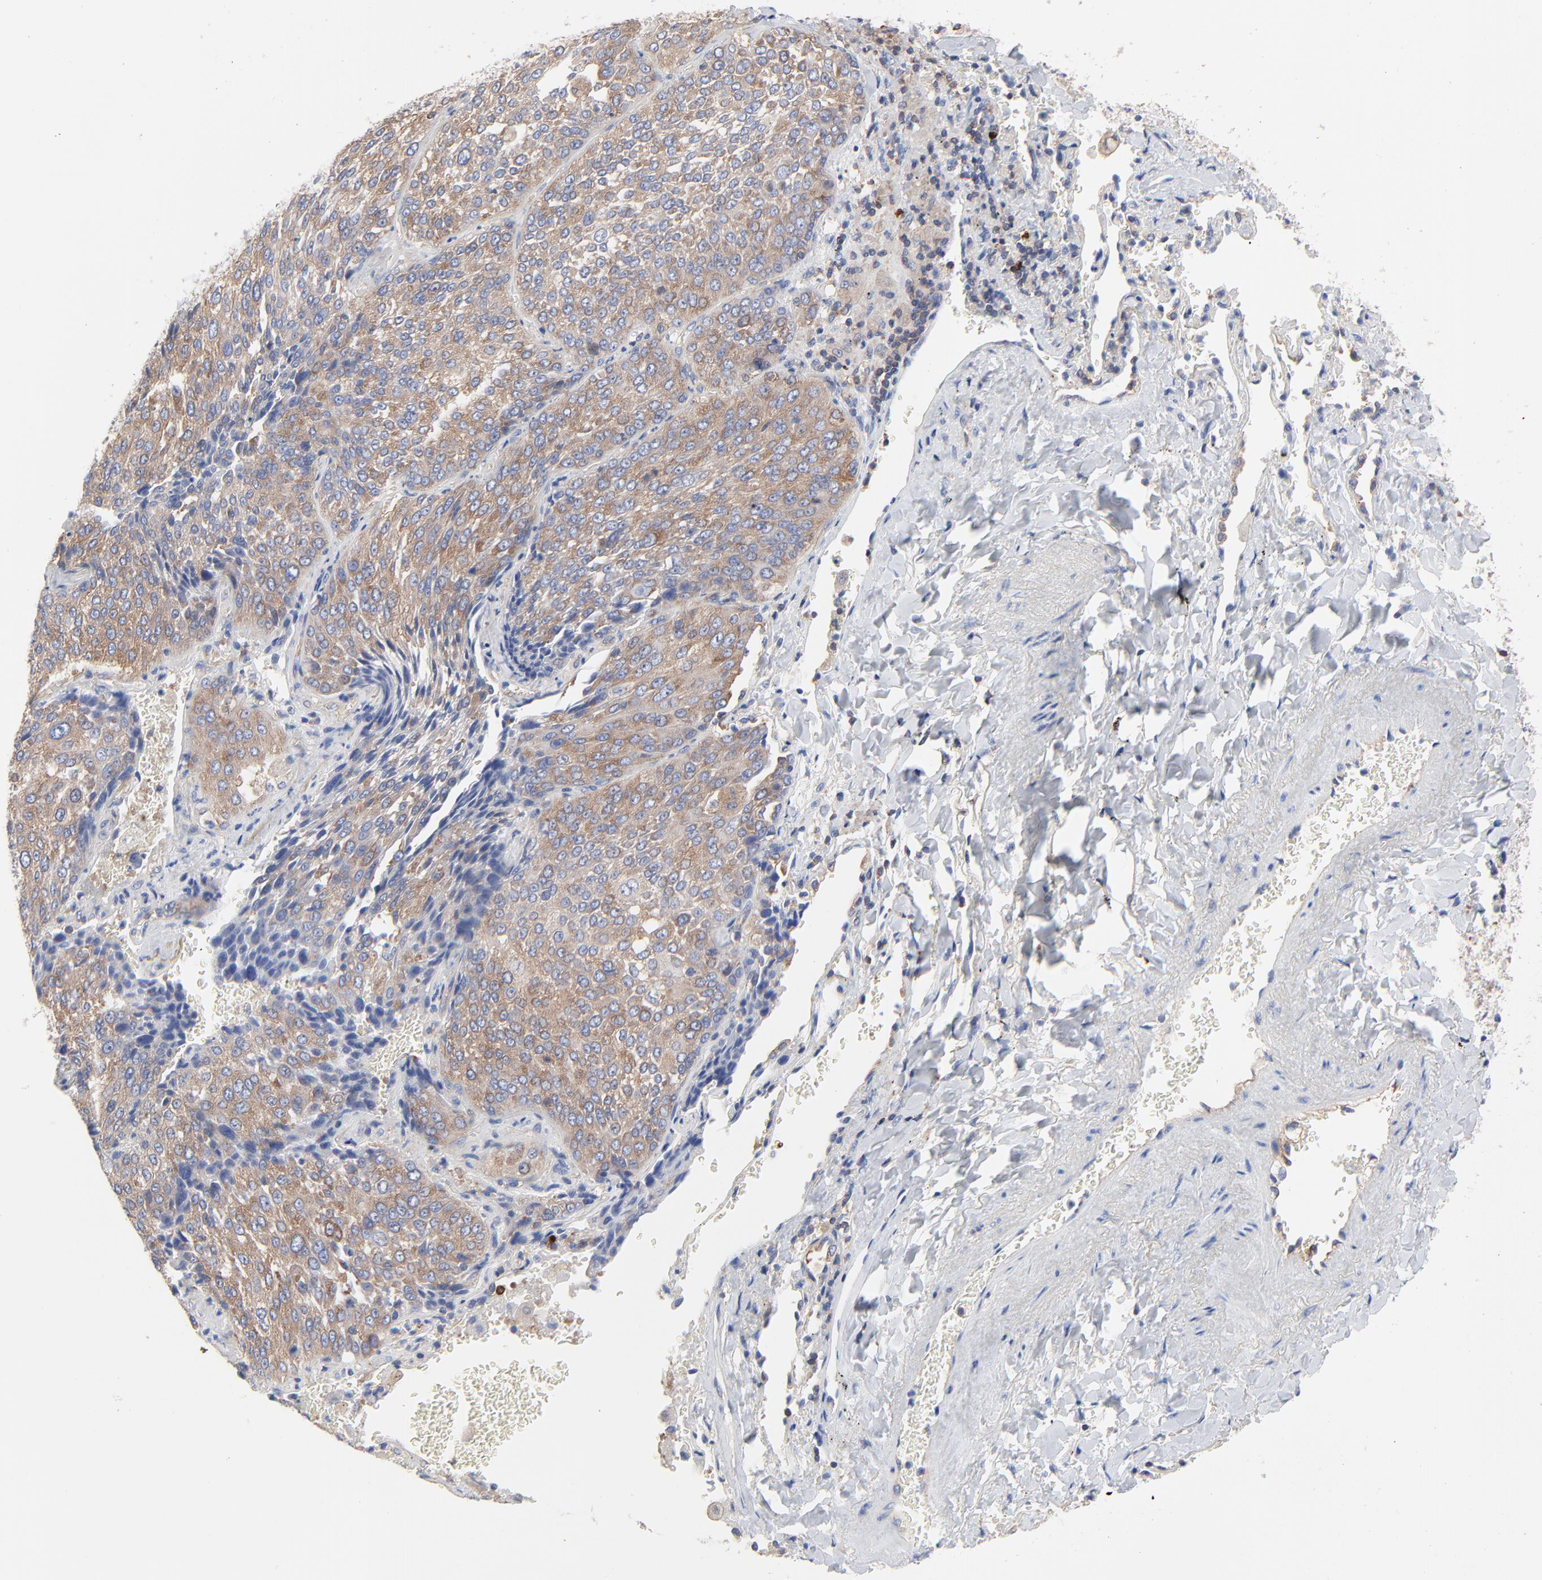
{"staining": {"intensity": "moderate", "quantity": ">75%", "location": "cytoplasmic/membranous"}, "tissue": "lung cancer", "cell_type": "Tumor cells", "image_type": "cancer", "snomed": [{"axis": "morphology", "description": "Squamous cell carcinoma, NOS"}, {"axis": "topography", "description": "Lung"}], "caption": "Immunohistochemical staining of human lung cancer (squamous cell carcinoma) exhibits medium levels of moderate cytoplasmic/membranous protein staining in about >75% of tumor cells.", "gene": "CD2AP", "patient": {"sex": "male", "age": 54}}